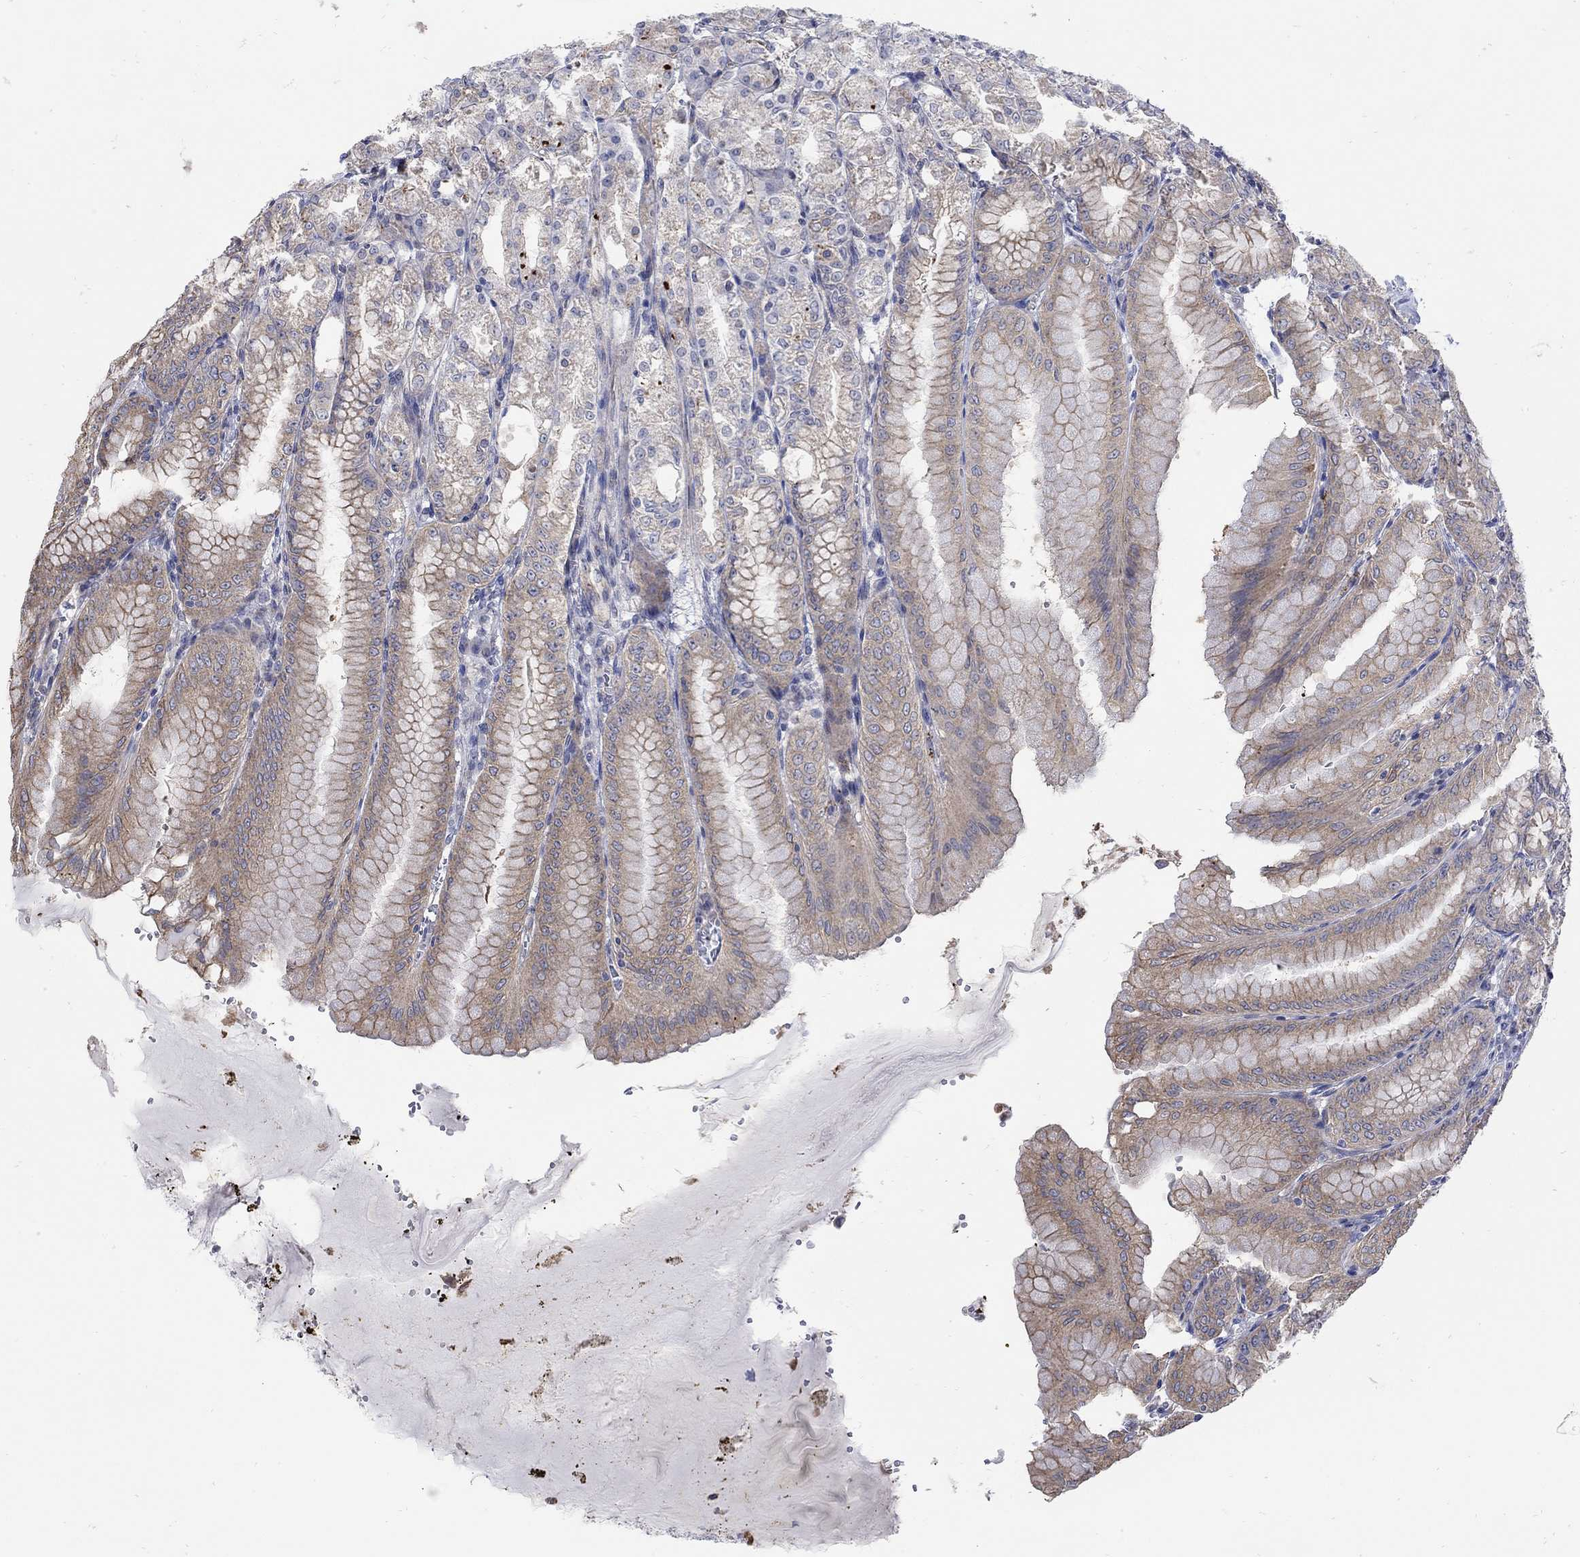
{"staining": {"intensity": "weak", "quantity": "25%-75%", "location": "cytoplasmic/membranous"}, "tissue": "stomach", "cell_type": "Glandular cells", "image_type": "normal", "snomed": [{"axis": "morphology", "description": "Normal tissue, NOS"}, {"axis": "topography", "description": "Stomach, lower"}], "caption": "A brown stain highlights weak cytoplasmic/membranous expression of a protein in glandular cells of normal human stomach.", "gene": "TEKT3", "patient": {"sex": "male", "age": 71}}